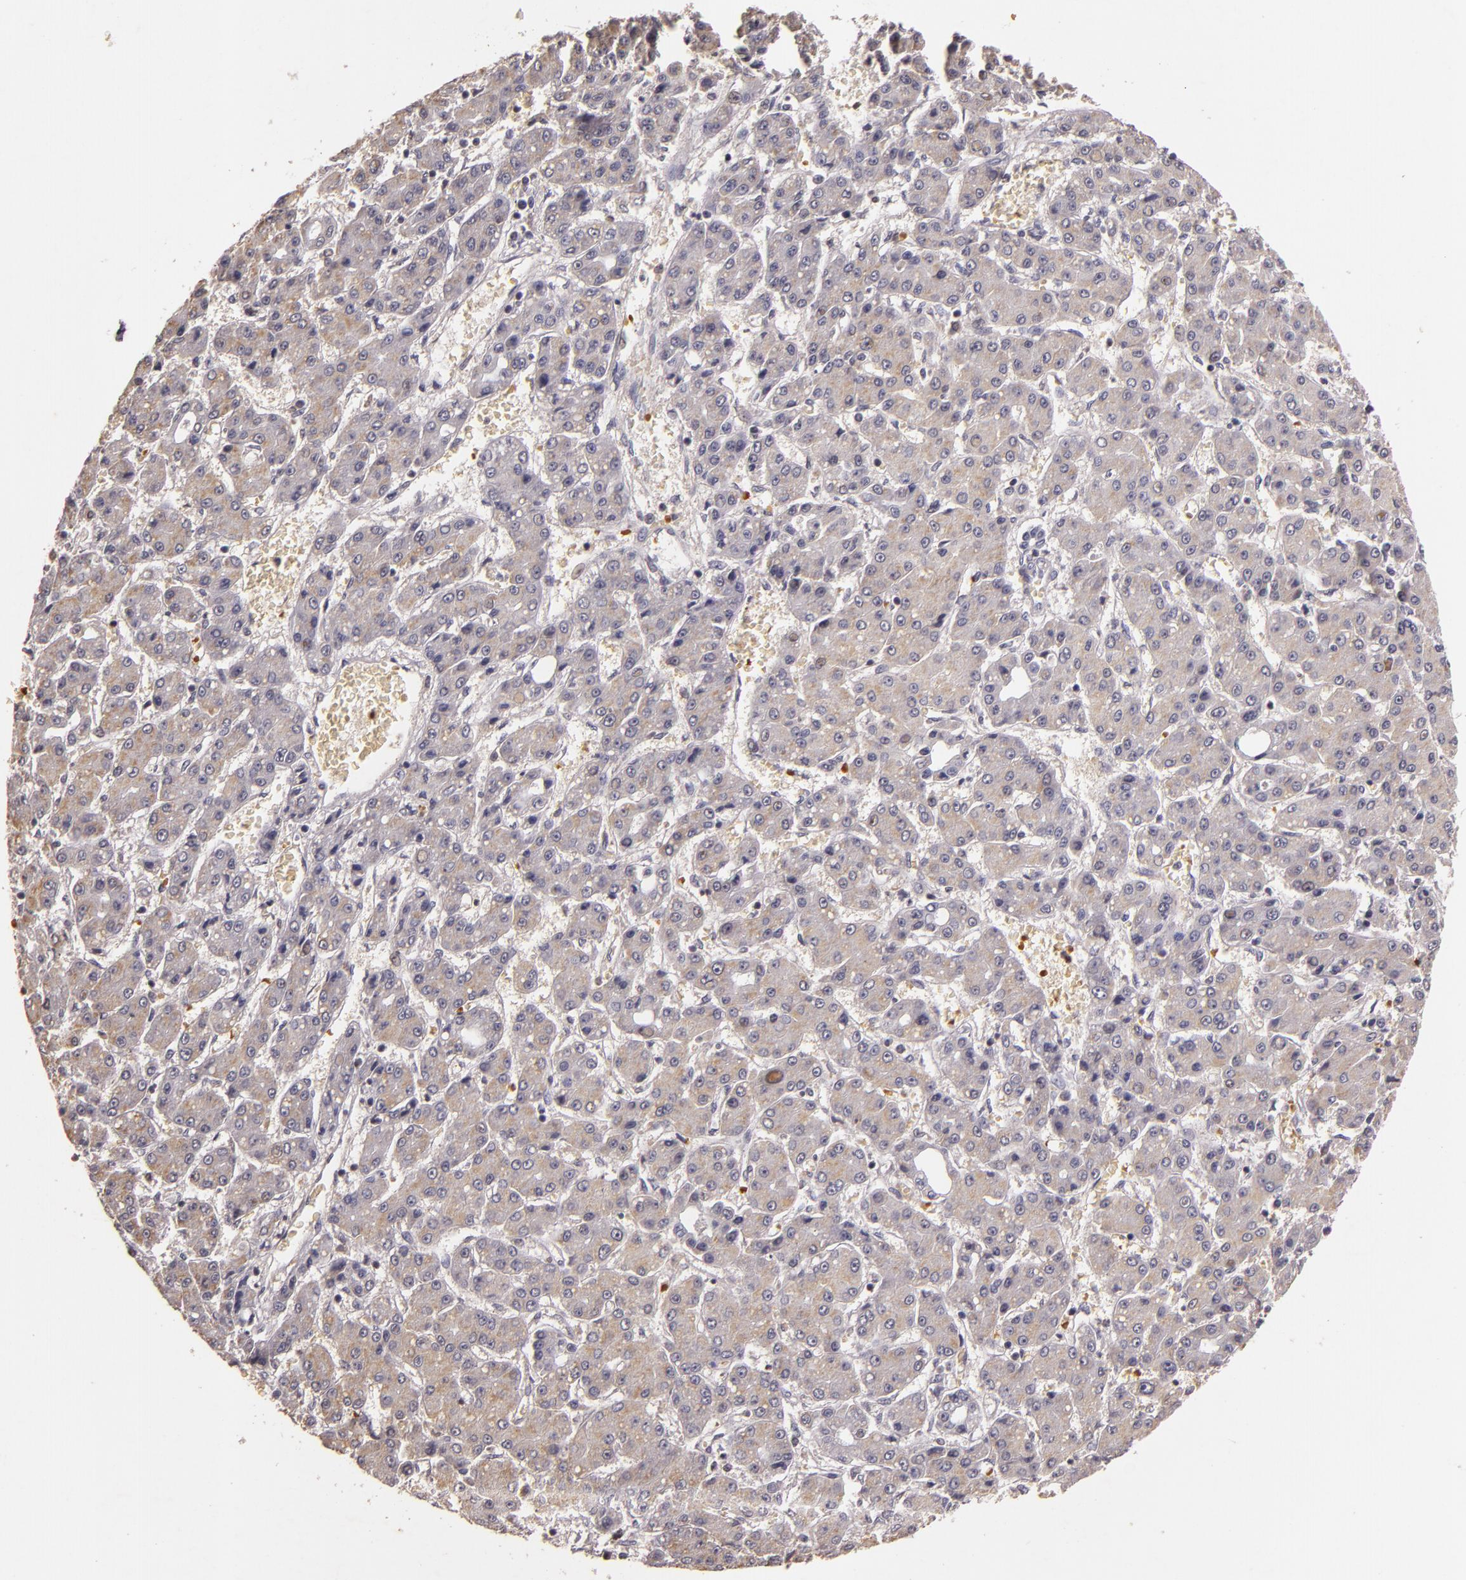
{"staining": {"intensity": "negative", "quantity": "none", "location": "none"}, "tissue": "liver cancer", "cell_type": "Tumor cells", "image_type": "cancer", "snomed": [{"axis": "morphology", "description": "Carcinoma, Hepatocellular, NOS"}, {"axis": "topography", "description": "Liver"}], "caption": "High power microscopy photomicrograph of an IHC micrograph of liver cancer, revealing no significant positivity in tumor cells.", "gene": "TFF1", "patient": {"sex": "male", "age": 69}}